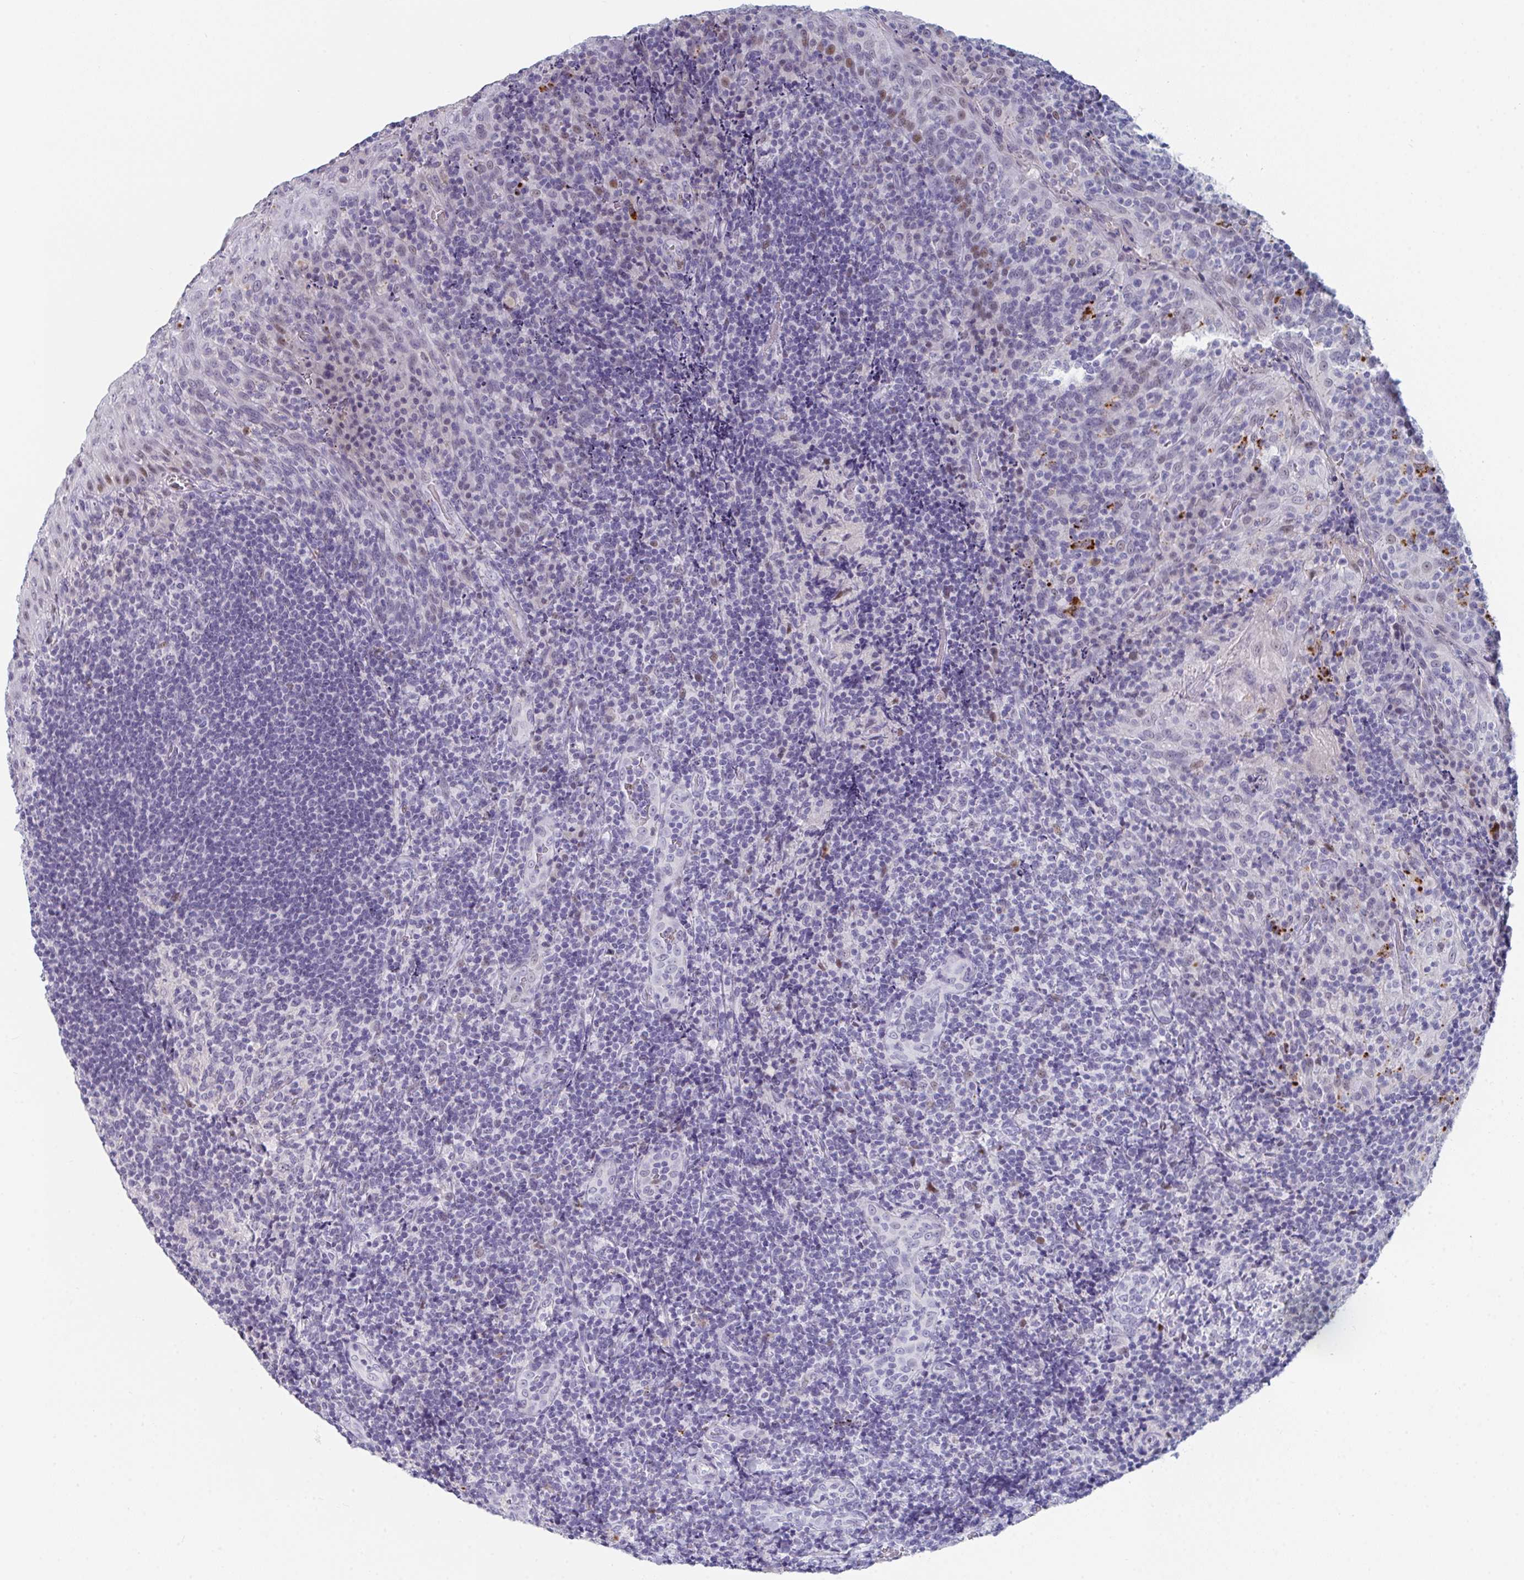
{"staining": {"intensity": "negative", "quantity": "none", "location": "none"}, "tissue": "tonsil", "cell_type": "Germinal center cells", "image_type": "normal", "snomed": [{"axis": "morphology", "description": "Normal tissue, NOS"}, {"axis": "topography", "description": "Tonsil"}], "caption": "A high-resolution histopathology image shows IHC staining of unremarkable tonsil, which exhibits no significant staining in germinal center cells. (Stains: DAB immunohistochemistry with hematoxylin counter stain, Microscopy: brightfield microscopy at high magnification).", "gene": "RUBCN", "patient": {"sex": "male", "age": 17}}